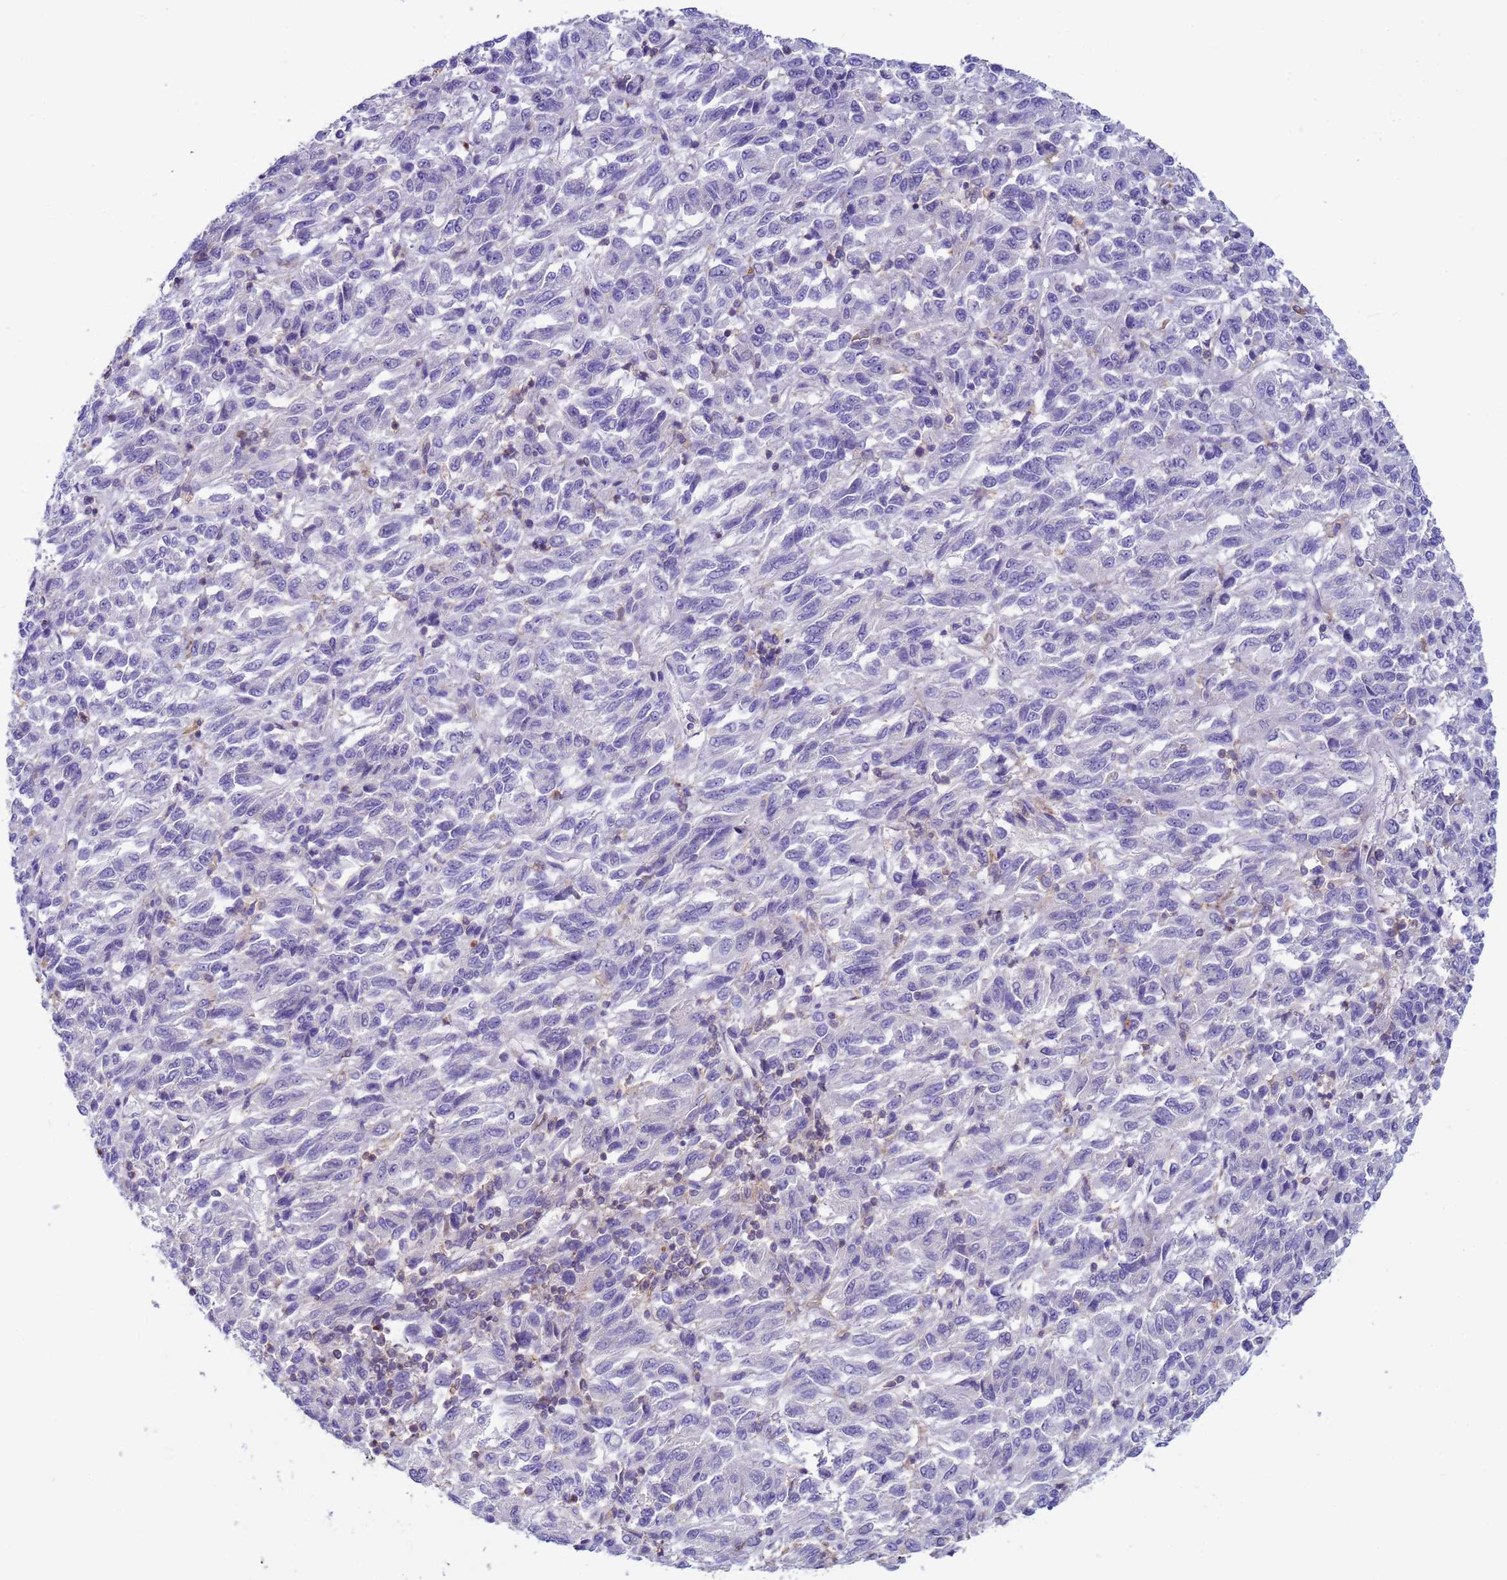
{"staining": {"intensity": "negative", "quantity": "none", "location": "none"}, "tissue": "melanoma", "cell_type": "Tumor cells", "image_type": "cancer", "snomed": [{"axis": "morphology", "description": "Malignant melanoma, Metastatic site"}, {"axis": "topography", "description": "Lung"}], "caption": "This is an immunohistochemistry (IHC) image of human melanoma. There is no staining in tumor cells.", "gene": "KLHL13", "patient": {"sex": "male", "age": 64}}